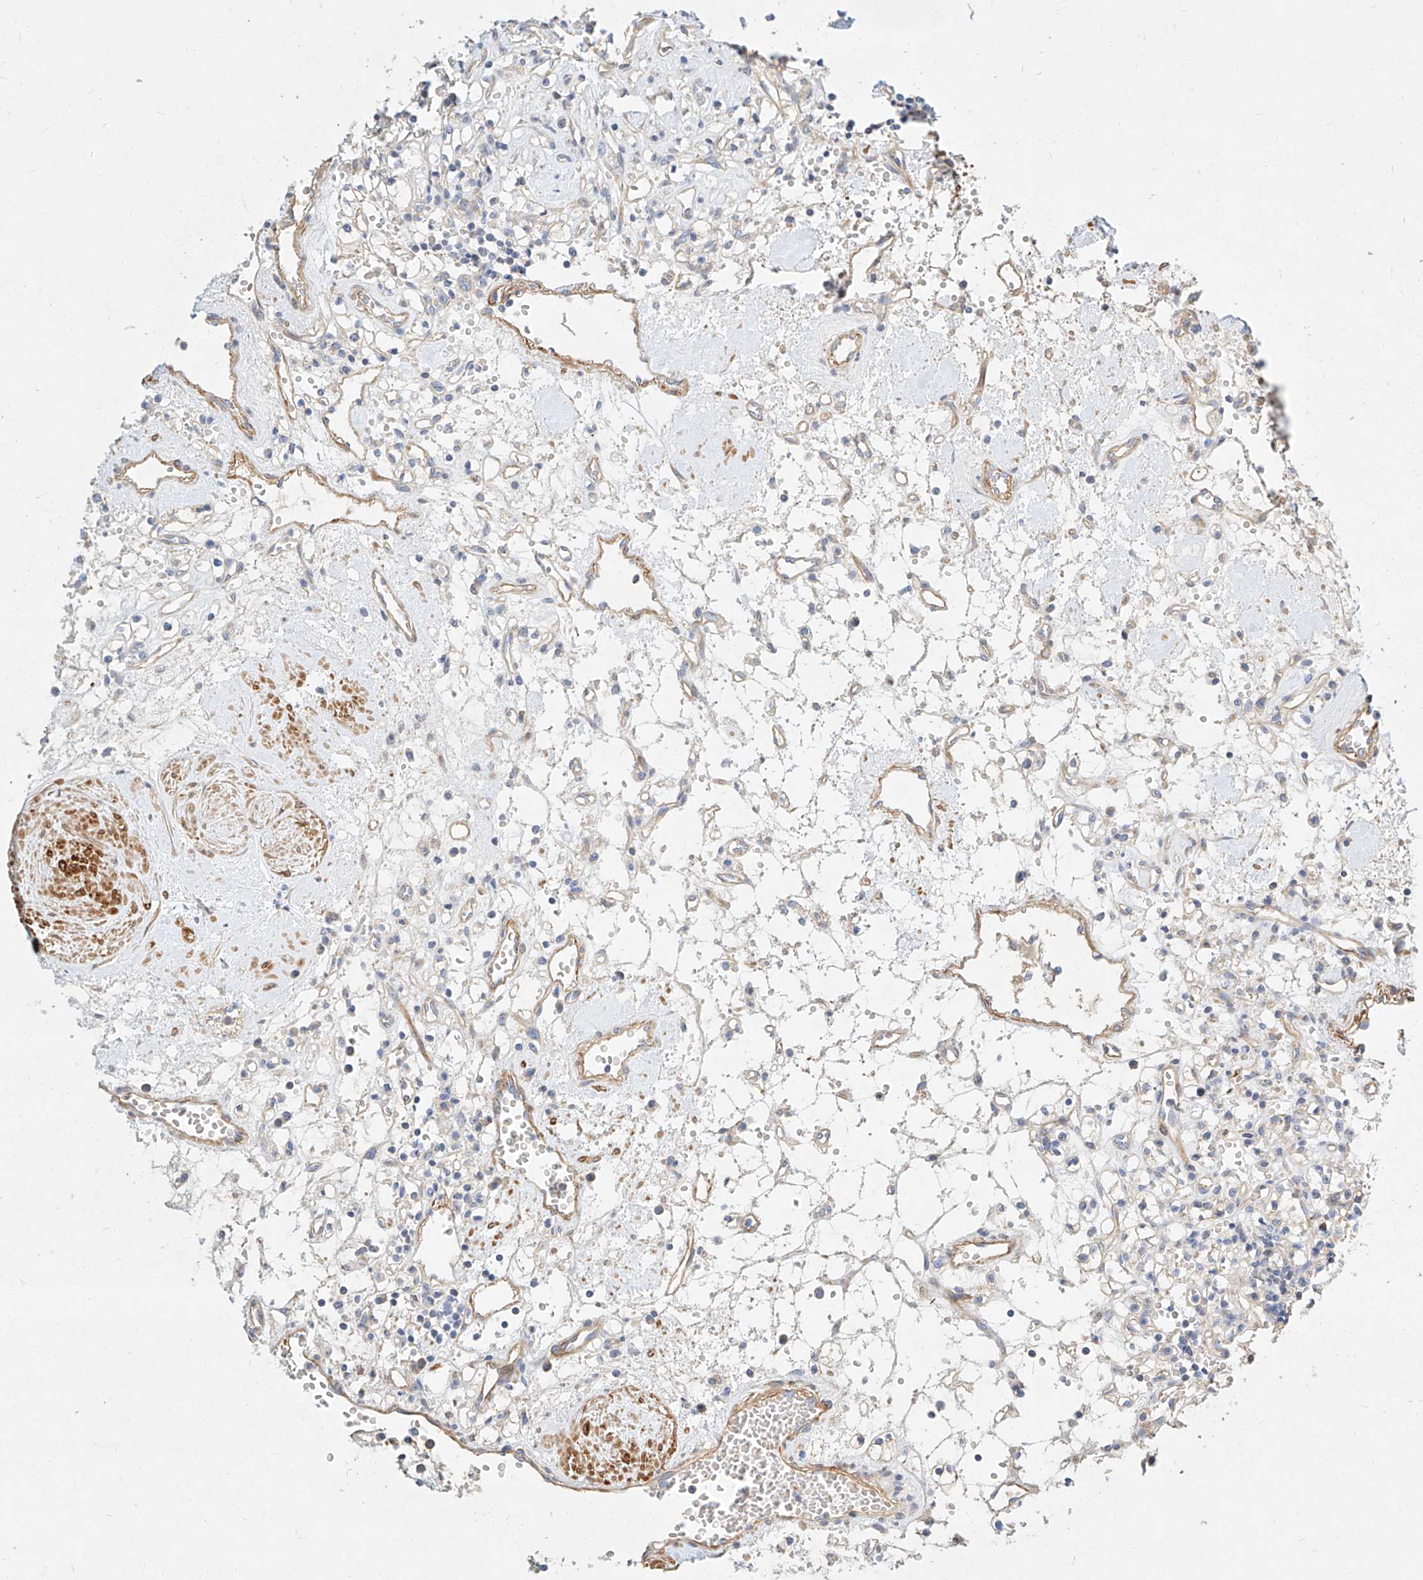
{"staining": {"intensity": "negative", "quantity": "none", "location": "none"}, "tissue": "renal cancer", "cell_type": "Tumor cells", "image_type": "cancer", "snomed": [{"axis": "morphology", "description": "Adenocarcinoma, NOS"}, {"axis": "topography", "description": "Kidney"}], "caption": "This is a micrograph of immunohistochemistry (IHC) staining of renal cancer (adenocarcinoma), which shows no staining in tumor cells.", "gene": "KCNH5", "patient": {"sex": "female", "age": 59}}